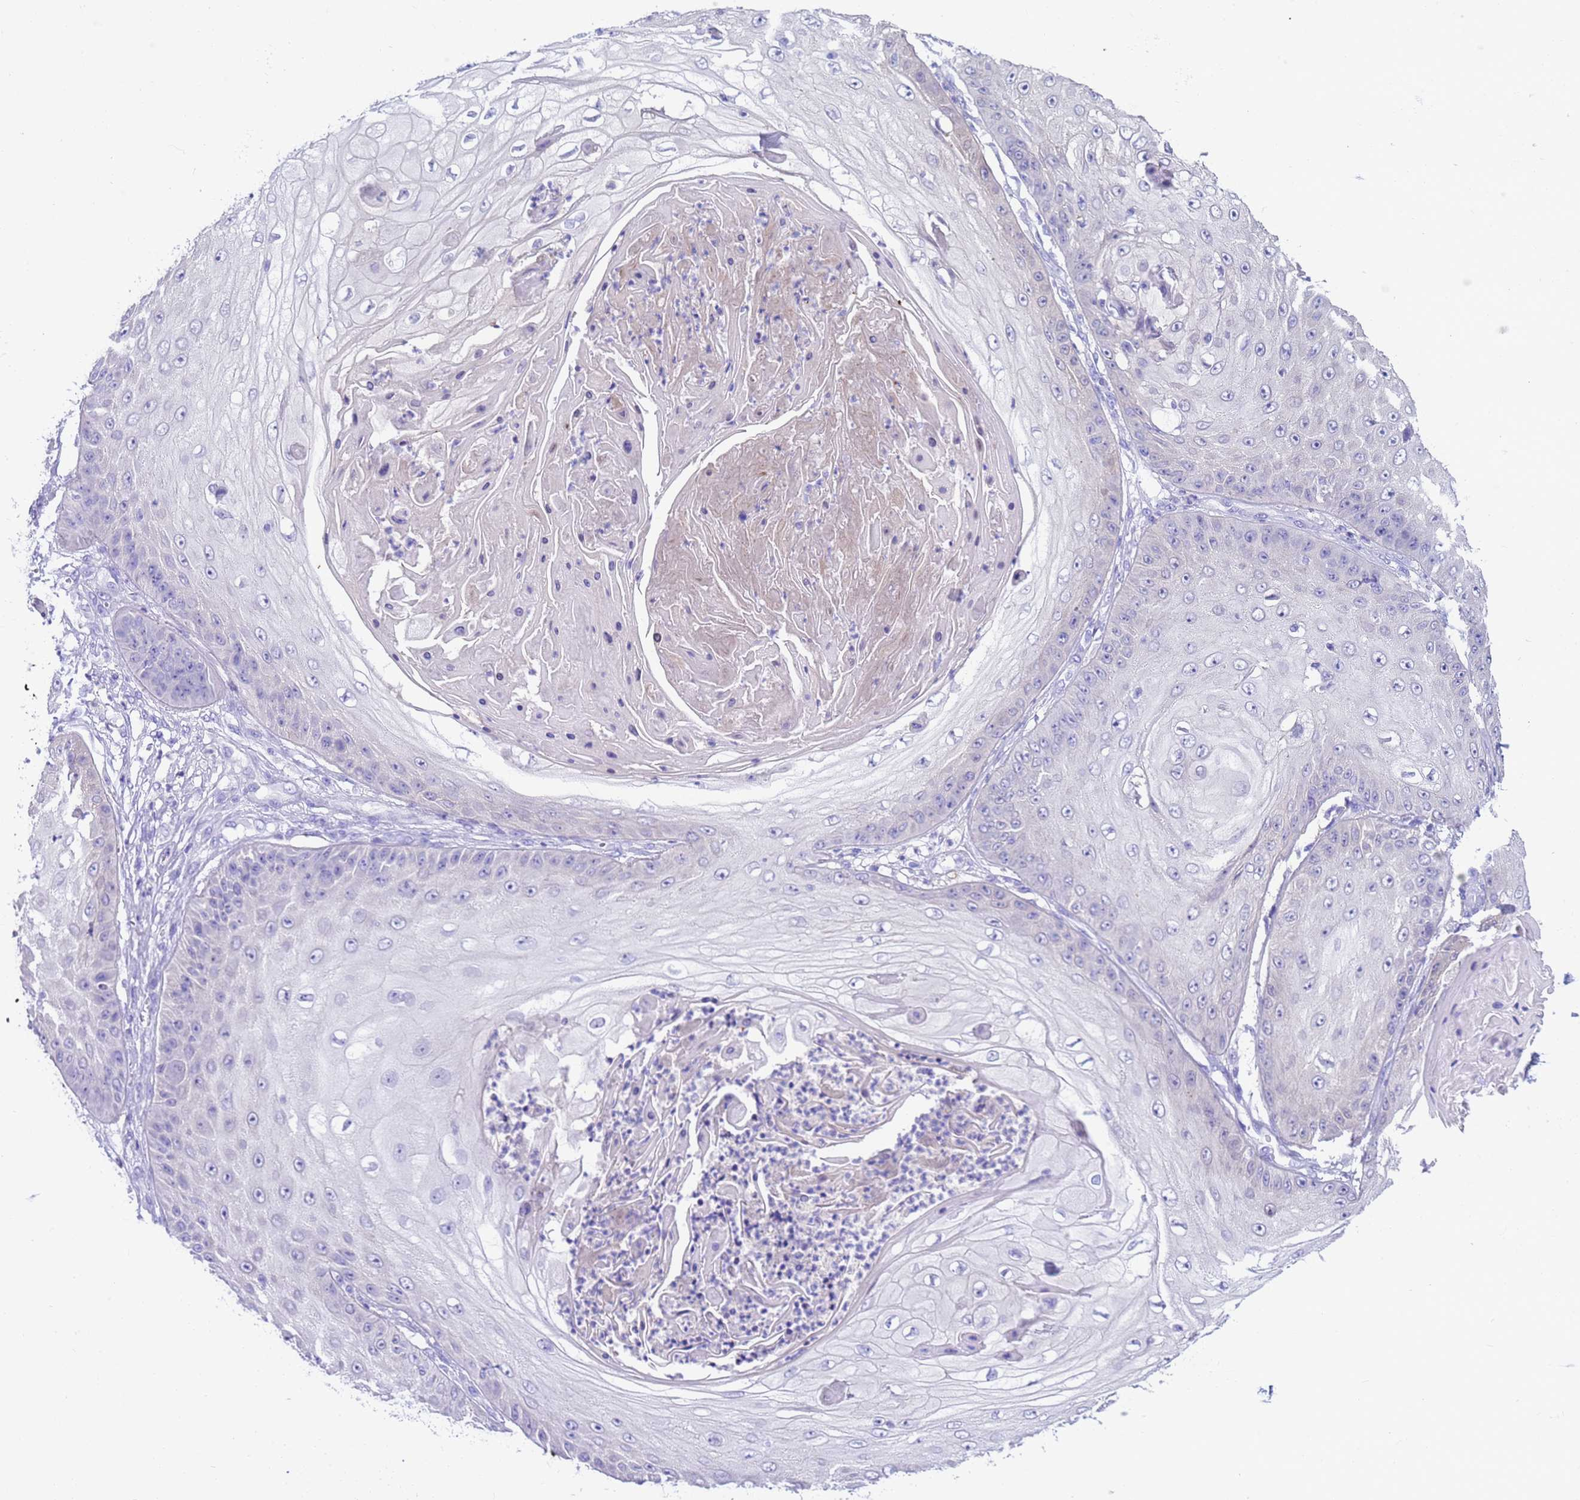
{"staining": {"intensity": "negative", "quantity": "none", "location": "none"}, "tissue": "skin cancer", "cell_type": "Tumor cells", "image_type": "cancer", "snomed": [{"axis": "morphology", "description": "Squamous cell carcinoma, NOS"}, {"axis": "topography", "description": "Skin"}], "caption": "Immunohistochemistry of human skin cancer (squamous cell carcinoma) displays no staining in tumor cells.", "gene": "USP38", "patient": {"sex": "male", "age": 70}}